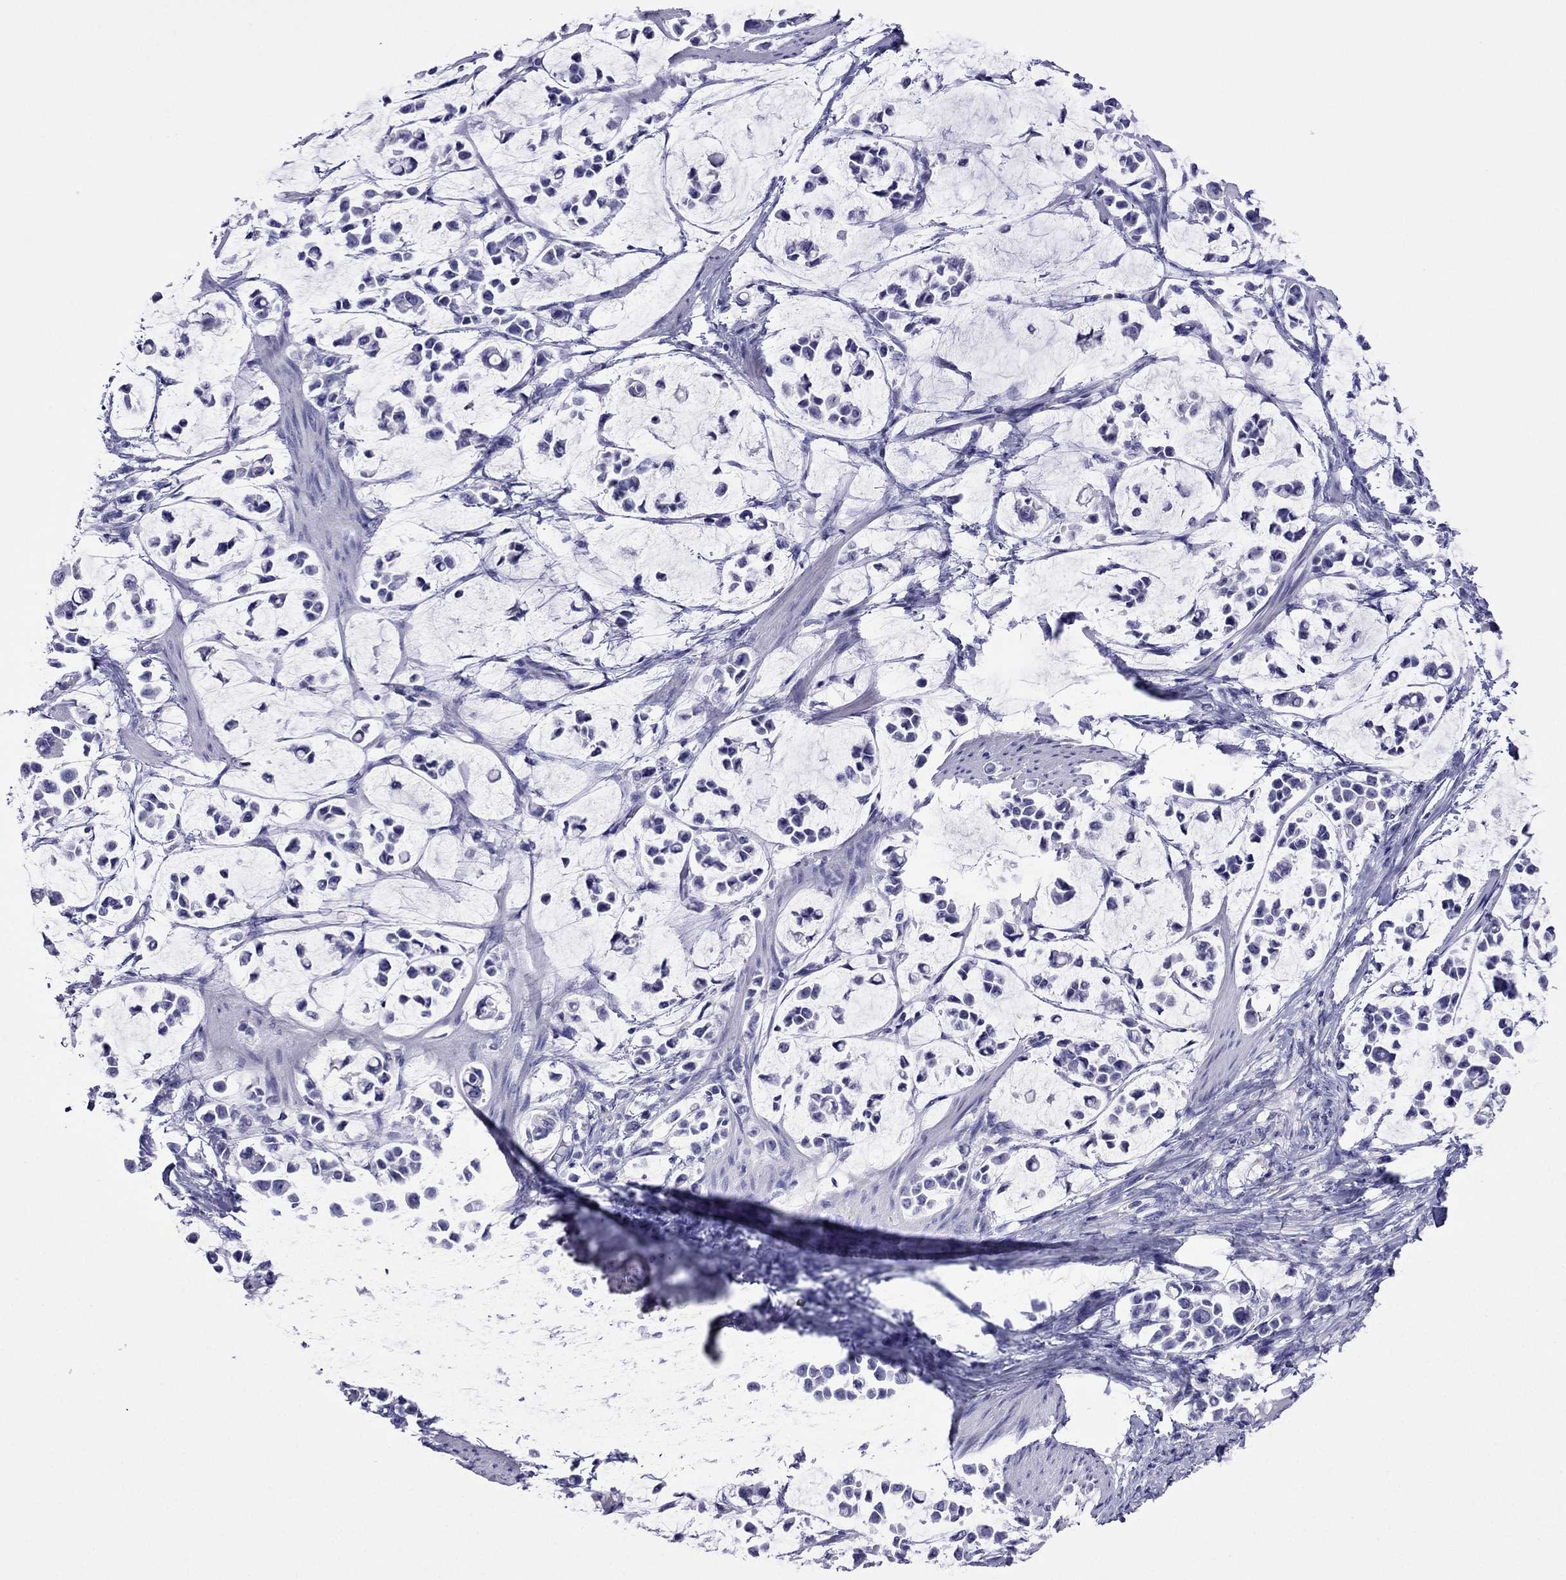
{"staining": {"intensity": "negative", "quantity": "none", "location": "none"}, "tissue": "stomach cancer", "cell_type": "Tumor cells", "image_type": "cancer", "snomed": [{"axis": "morphology", "description": "Adenocarcinoma, NOS"}, {"axis": "topography", "description": "Stomach"}], "caption": "IHC of stomach cancer exhibits no staining in tumor cells.", "gene": "PCDHA6", "patient": {"sex": "male", "age": 82}}